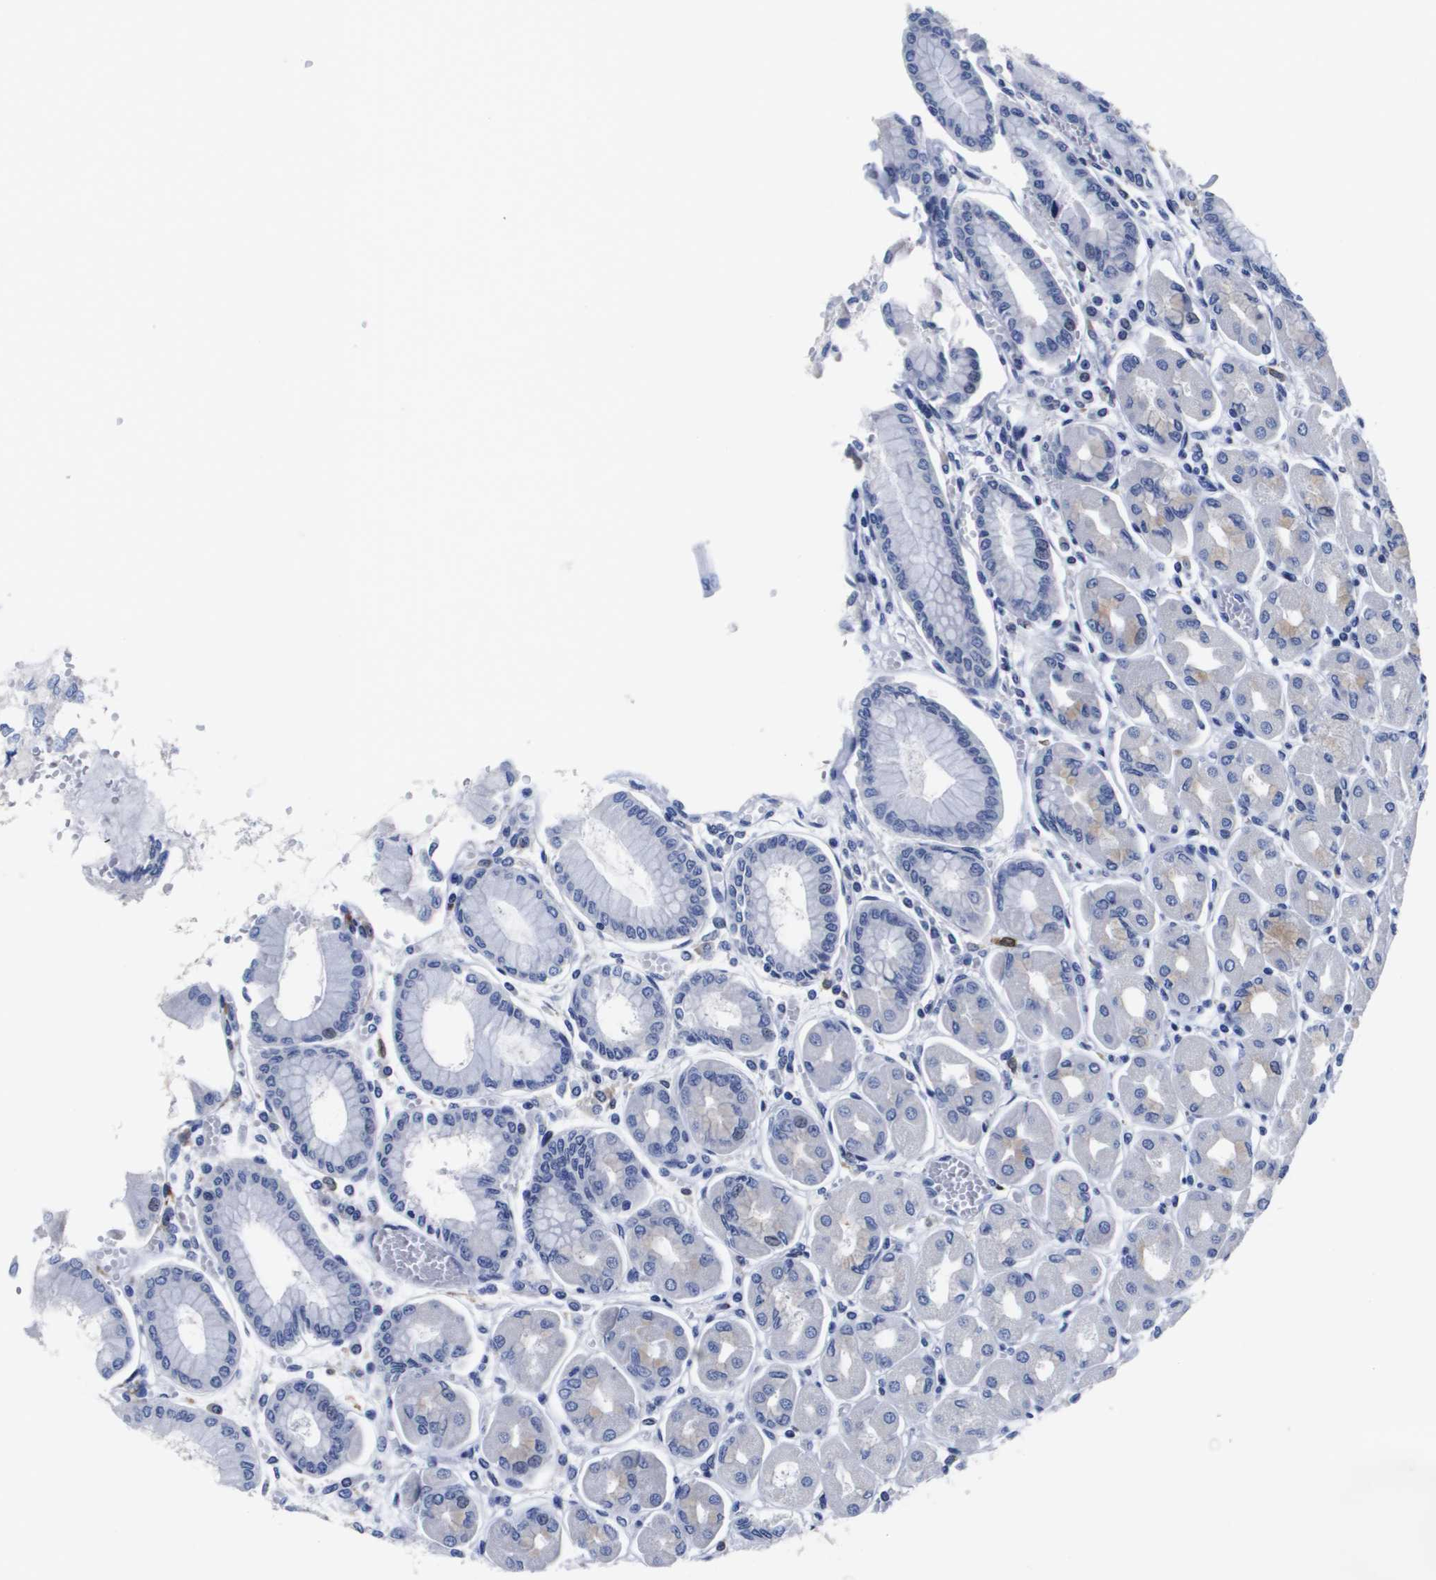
{"staining": {"intensity": "weak", "quantity": "<25%", "location": "cytoplasmic/membranous"}, "tissue": "stomach", "cell_type": "Glandular cells", "image_type": "normal", "snomed": [{"axis": "morphology", "description": "Normal tissue, NOS"}, {"axis": "topography", "description": "Stomach, upper"}], "caption": "Immunohistochemistry of normal human stomach exhibits no positivity in glandular cells.", "gene": "HMOX1", "patient": {"sex": "female", "age": 56}}